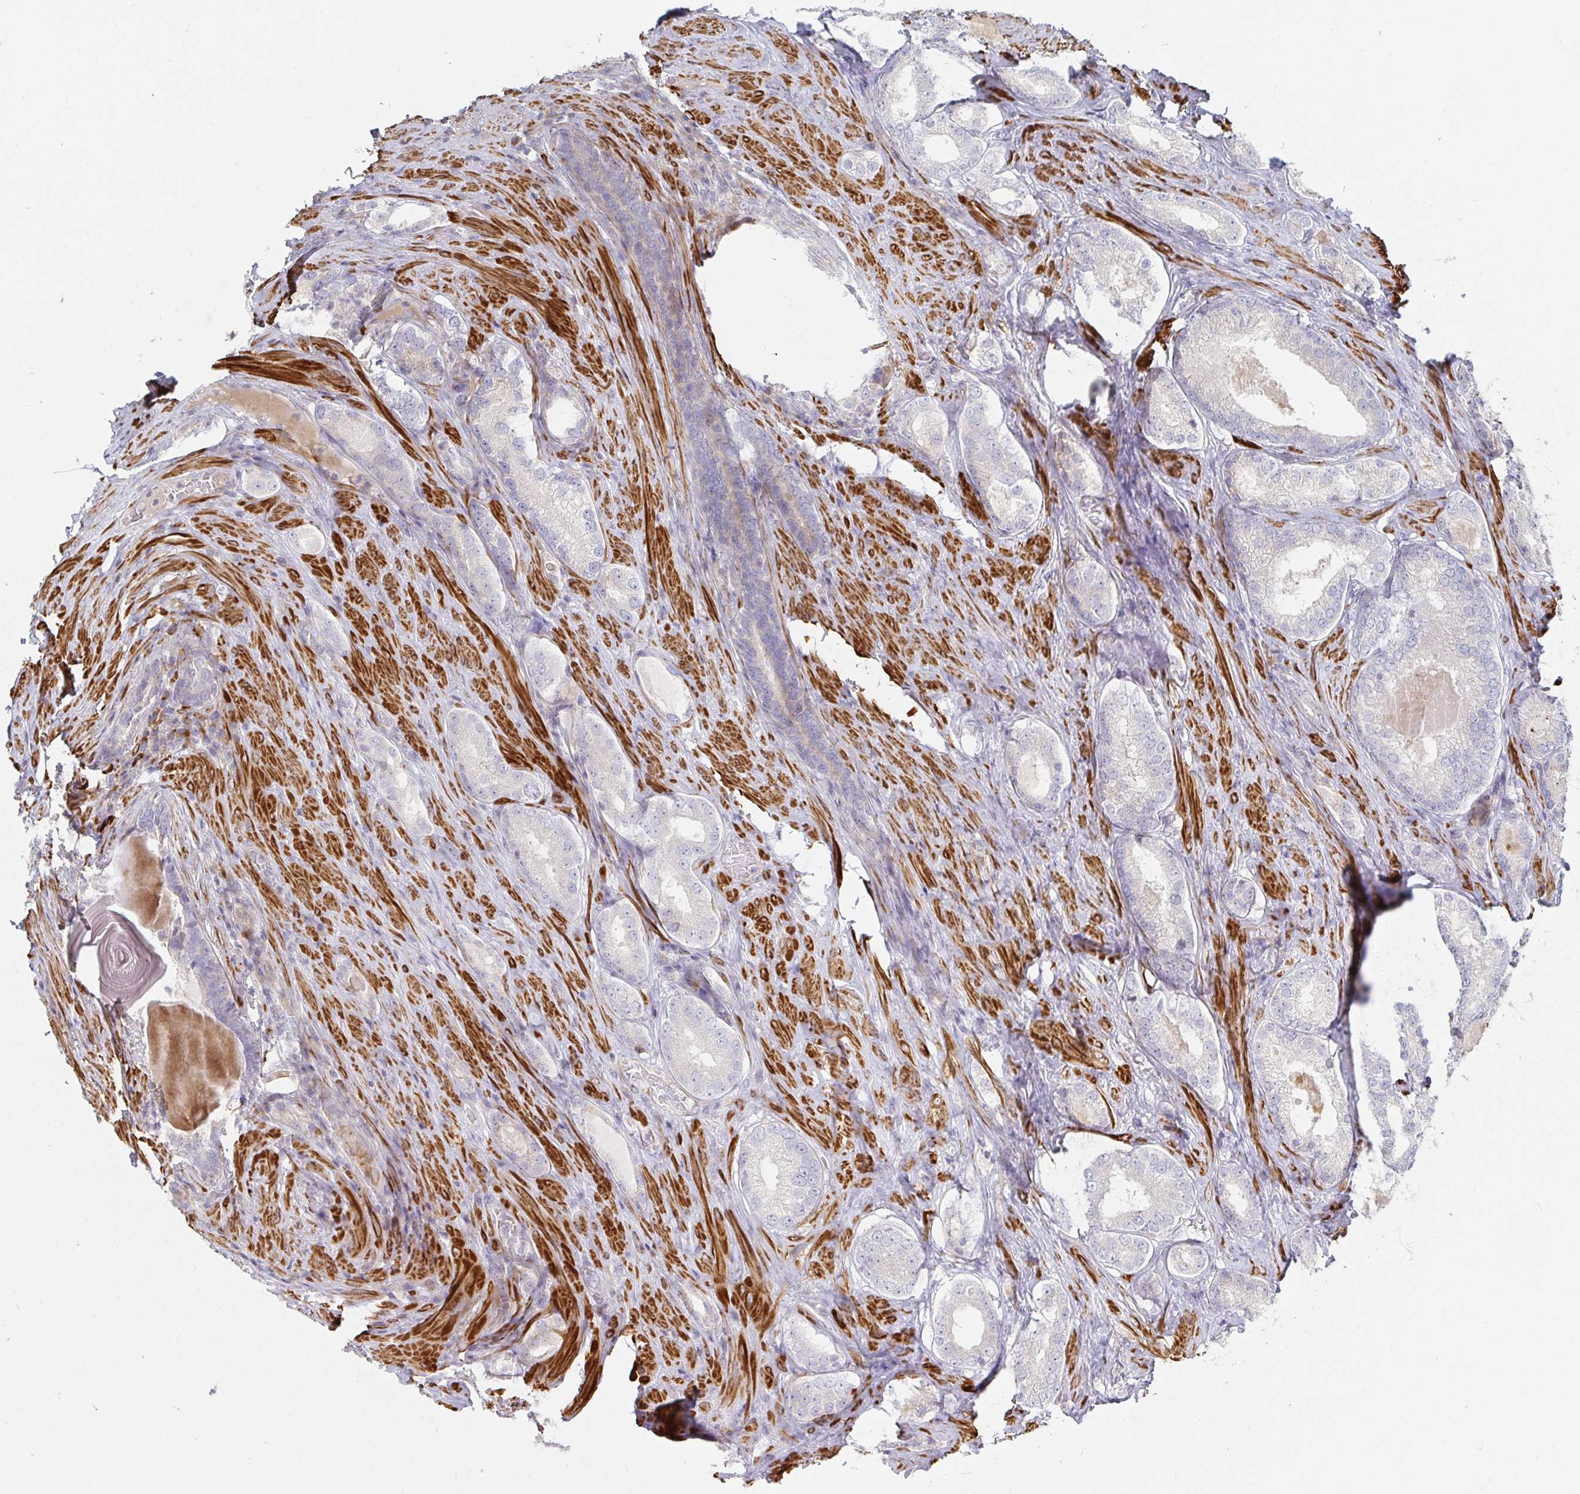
{"staining": {"intensity": "negative", "quantity": "none", "location": "none"}, "tissue": "prostate cancer", "cell_type": "Tumor cells", "image_type": "cancer", "snomed": [{"axis": "morphology", "description": "Adenocarcinoma, NOS"}, {"axis": "morphology", "description": "Adenocarcinoma, Low grade"}, {"axis": "topography", "description": "Prostate"}], "caption": "Human prostate cancer stained for a protein using IHC reveals no expression in tumor cells.", "gene": "SSH2", "patient": {"sex": "male", "age": 68}}